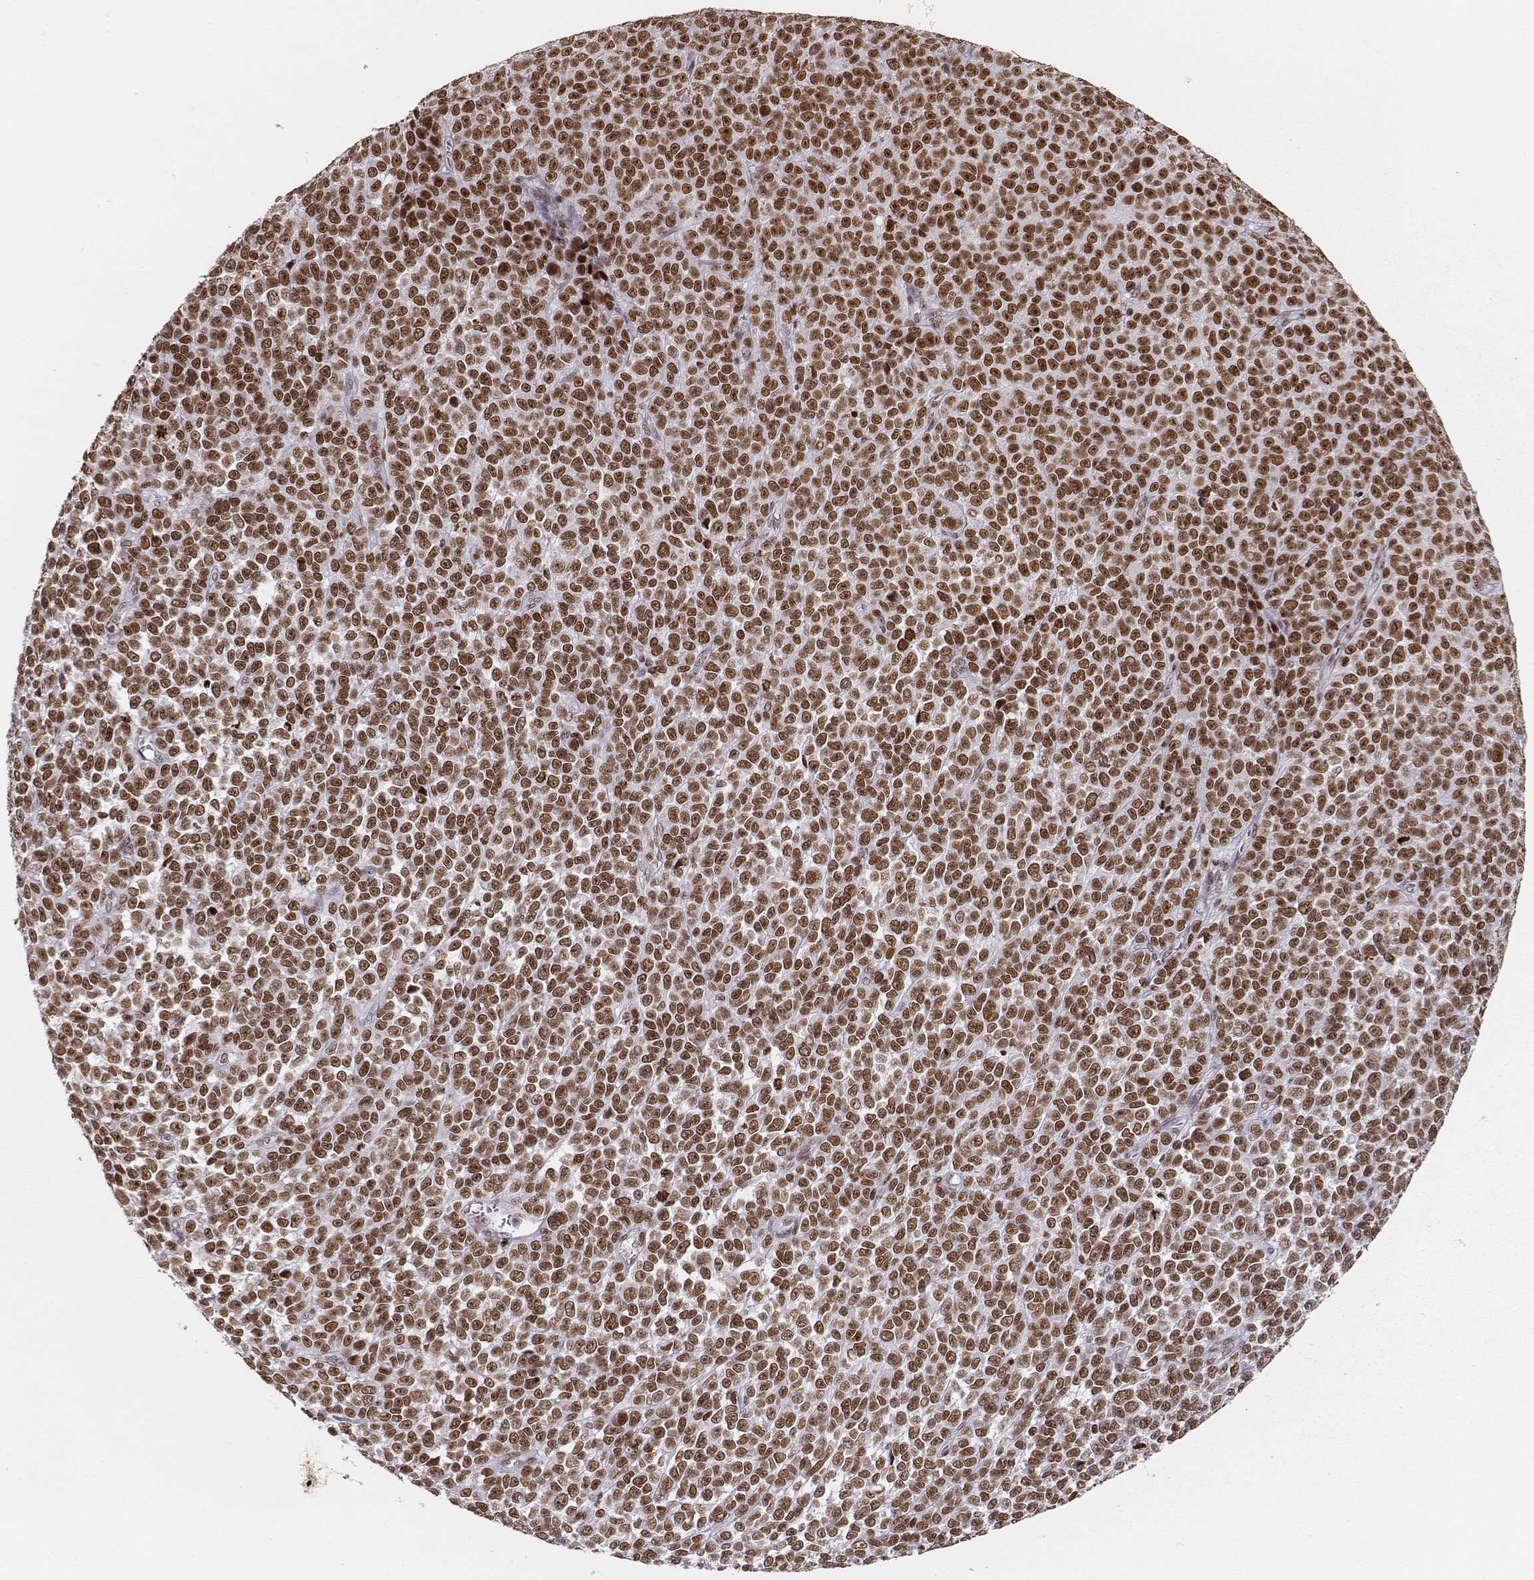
{"staining": {"intensity": "moderate", "quantity": ">75%", "location": "nuclear"}, "tissue": "melanoma", "cell_type": "Tumor cells", "image_type": "cancer", "snomed": [{"axis": "morphology", "description": "Malignant melanoma, NOS"}, {"axis": "topography", "description": "Skin"}], "caption": "Brown immunohistochemical staining in malignant melanoma reveals moderate nuclear expression in approximately >75% of tumor cells.", "gene": "PARP1", "patient": {"sex": "female", "age": 95}}